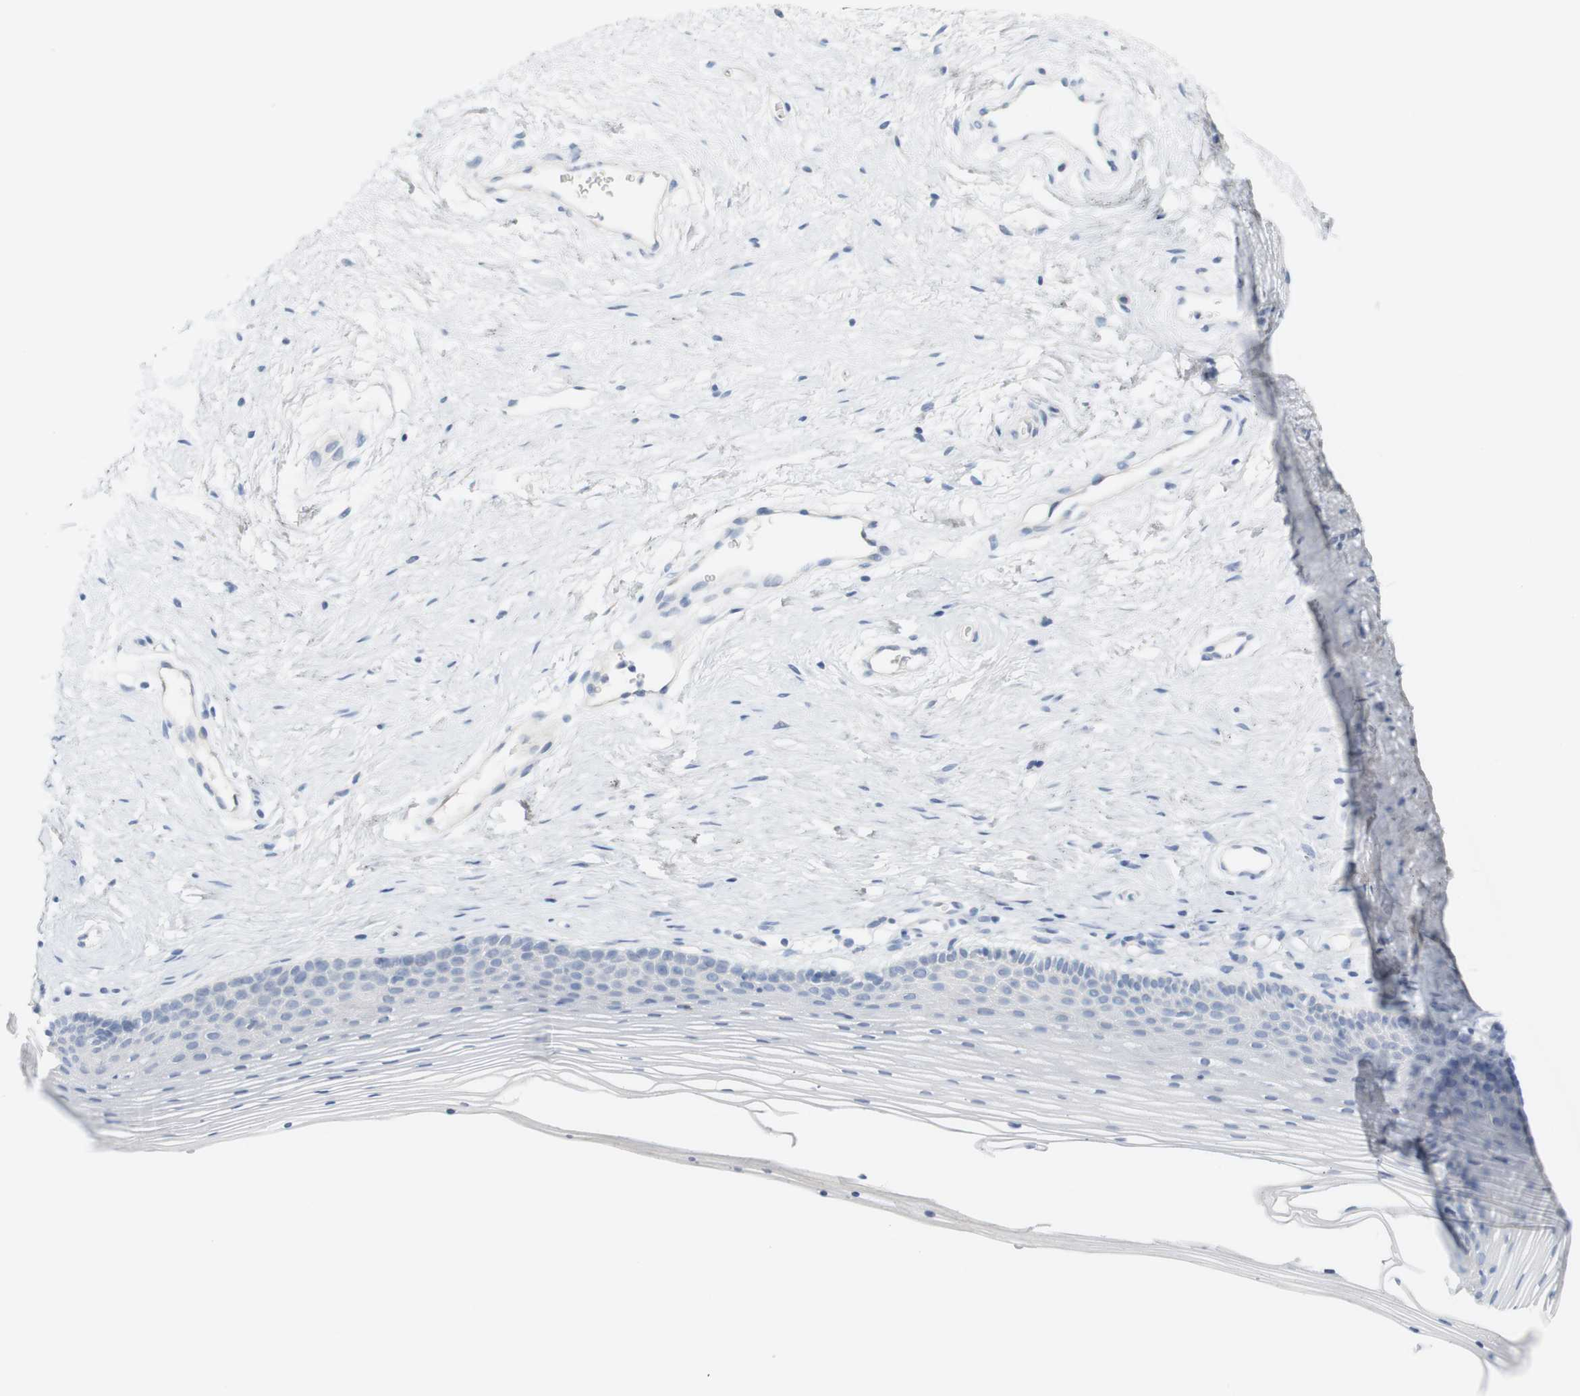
{"staining": {"intensity": "negative", "quantity": "none", "location": "none"}, "tissue": "vagina", "cell_type": "Squamous epithelial cells", "image_type": "normal", "snomed": [{"axis": "morphology", "description": "Normal tissue, NOS"}, {"axis": "topography", "description": "Vagina"}], "caption": "Image shows no significant protein positivity in squamous epithelial cells of benign vagina.", "gene": "RGS9", "patient": {"sex": "female", "age": 32}}